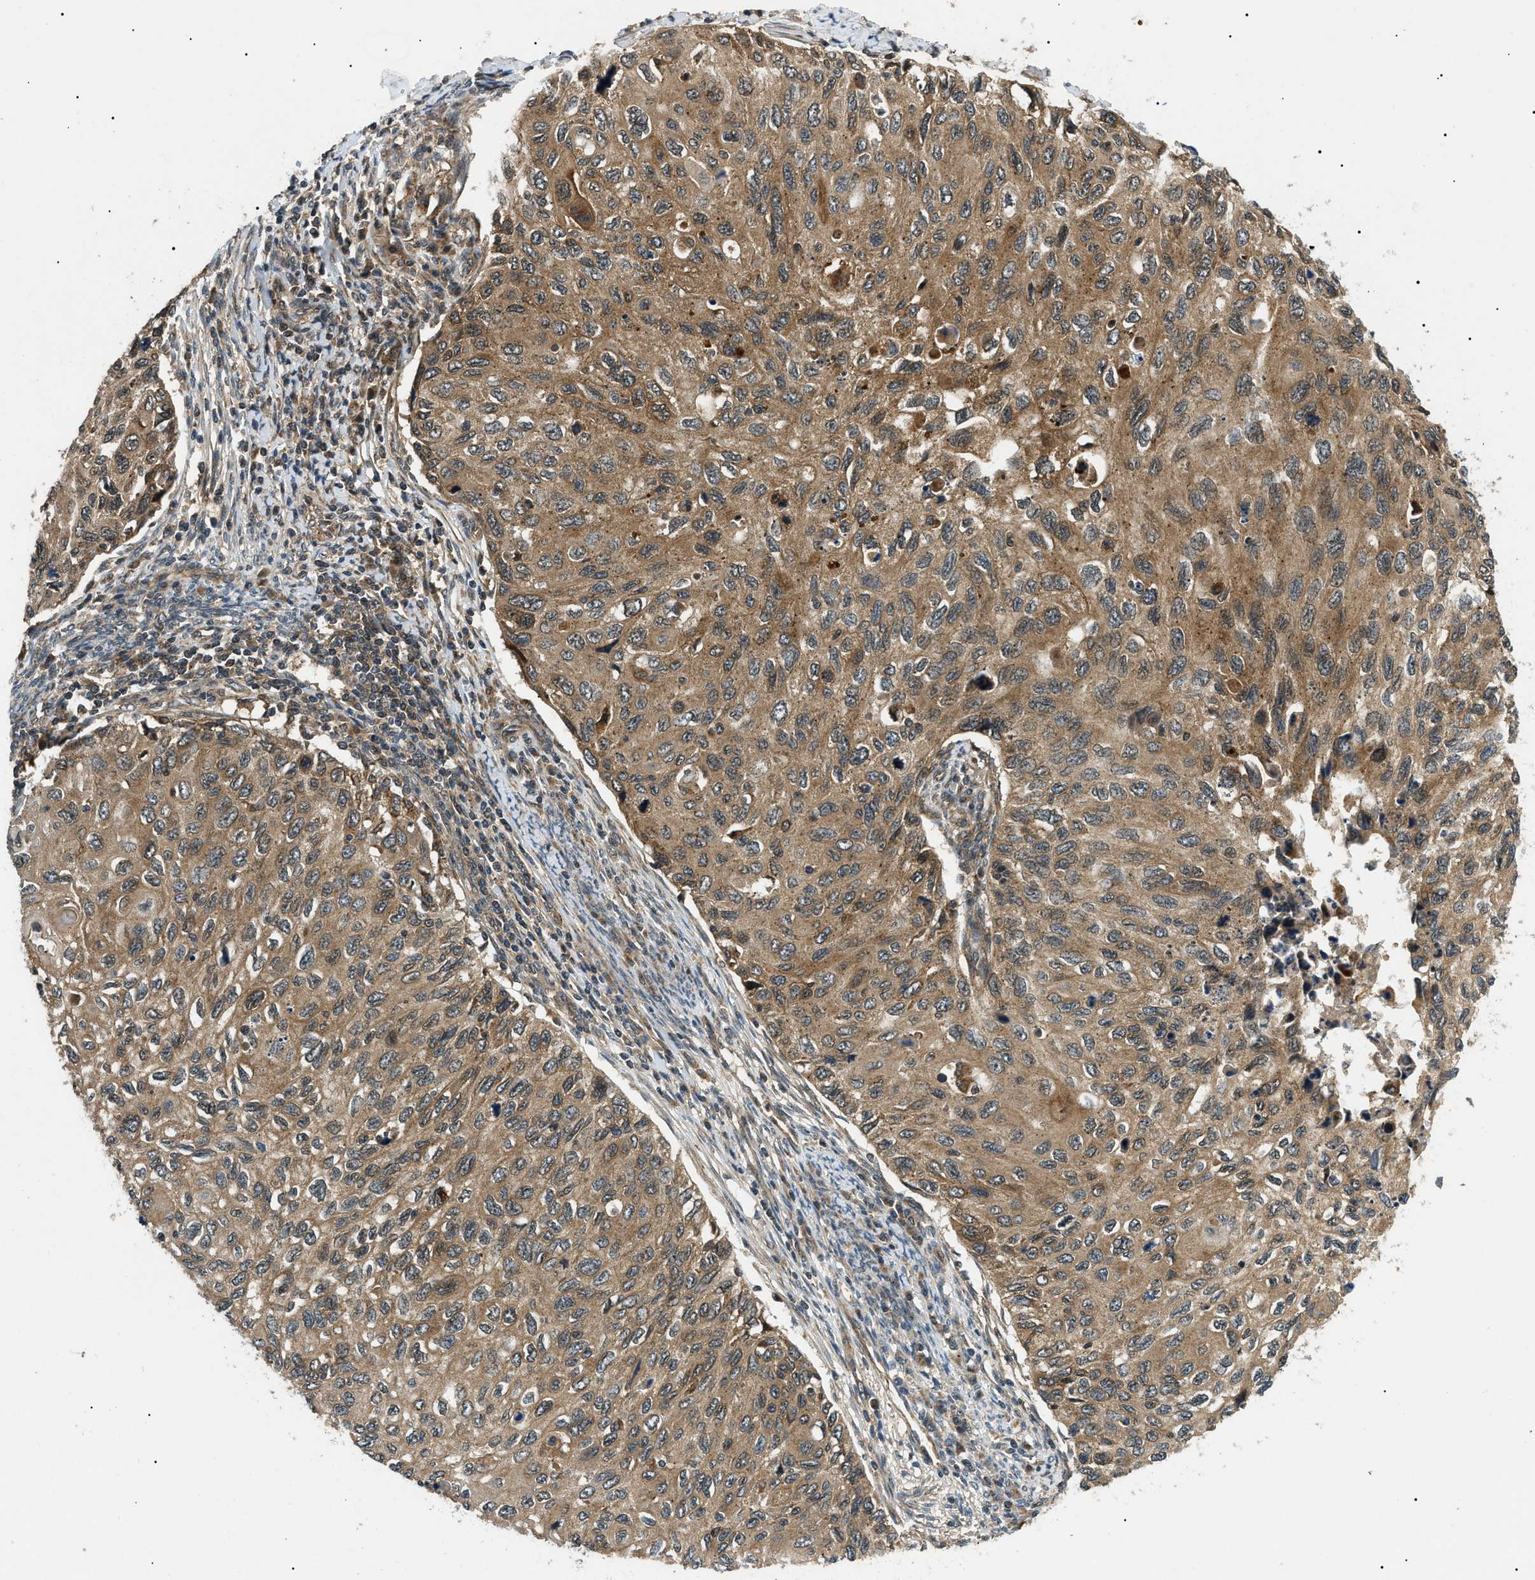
{"staining": {"intensity": "moderate", "quantity": ">75%", "location": "cytoplasmic/membranous"}, "tissue": "cervical cancer", "cell_type": "Tumor cells", "image_type": "cancer", "snomed": [{"axis": "morphology", "description": "Squamous cell carcinoma, NOS"}, {"axis": "topography", "description": "Cervix"}], "caption": "A high-resolution photomicrograph shows immunohistochemistry staining of cervical cancer, which demonstrates moderate cytoplasmic/membranous positivity in approximately >75% of tumor cells.", "gene": "ATP6AP1", "patient": {"sex": "female", "age": 70}}